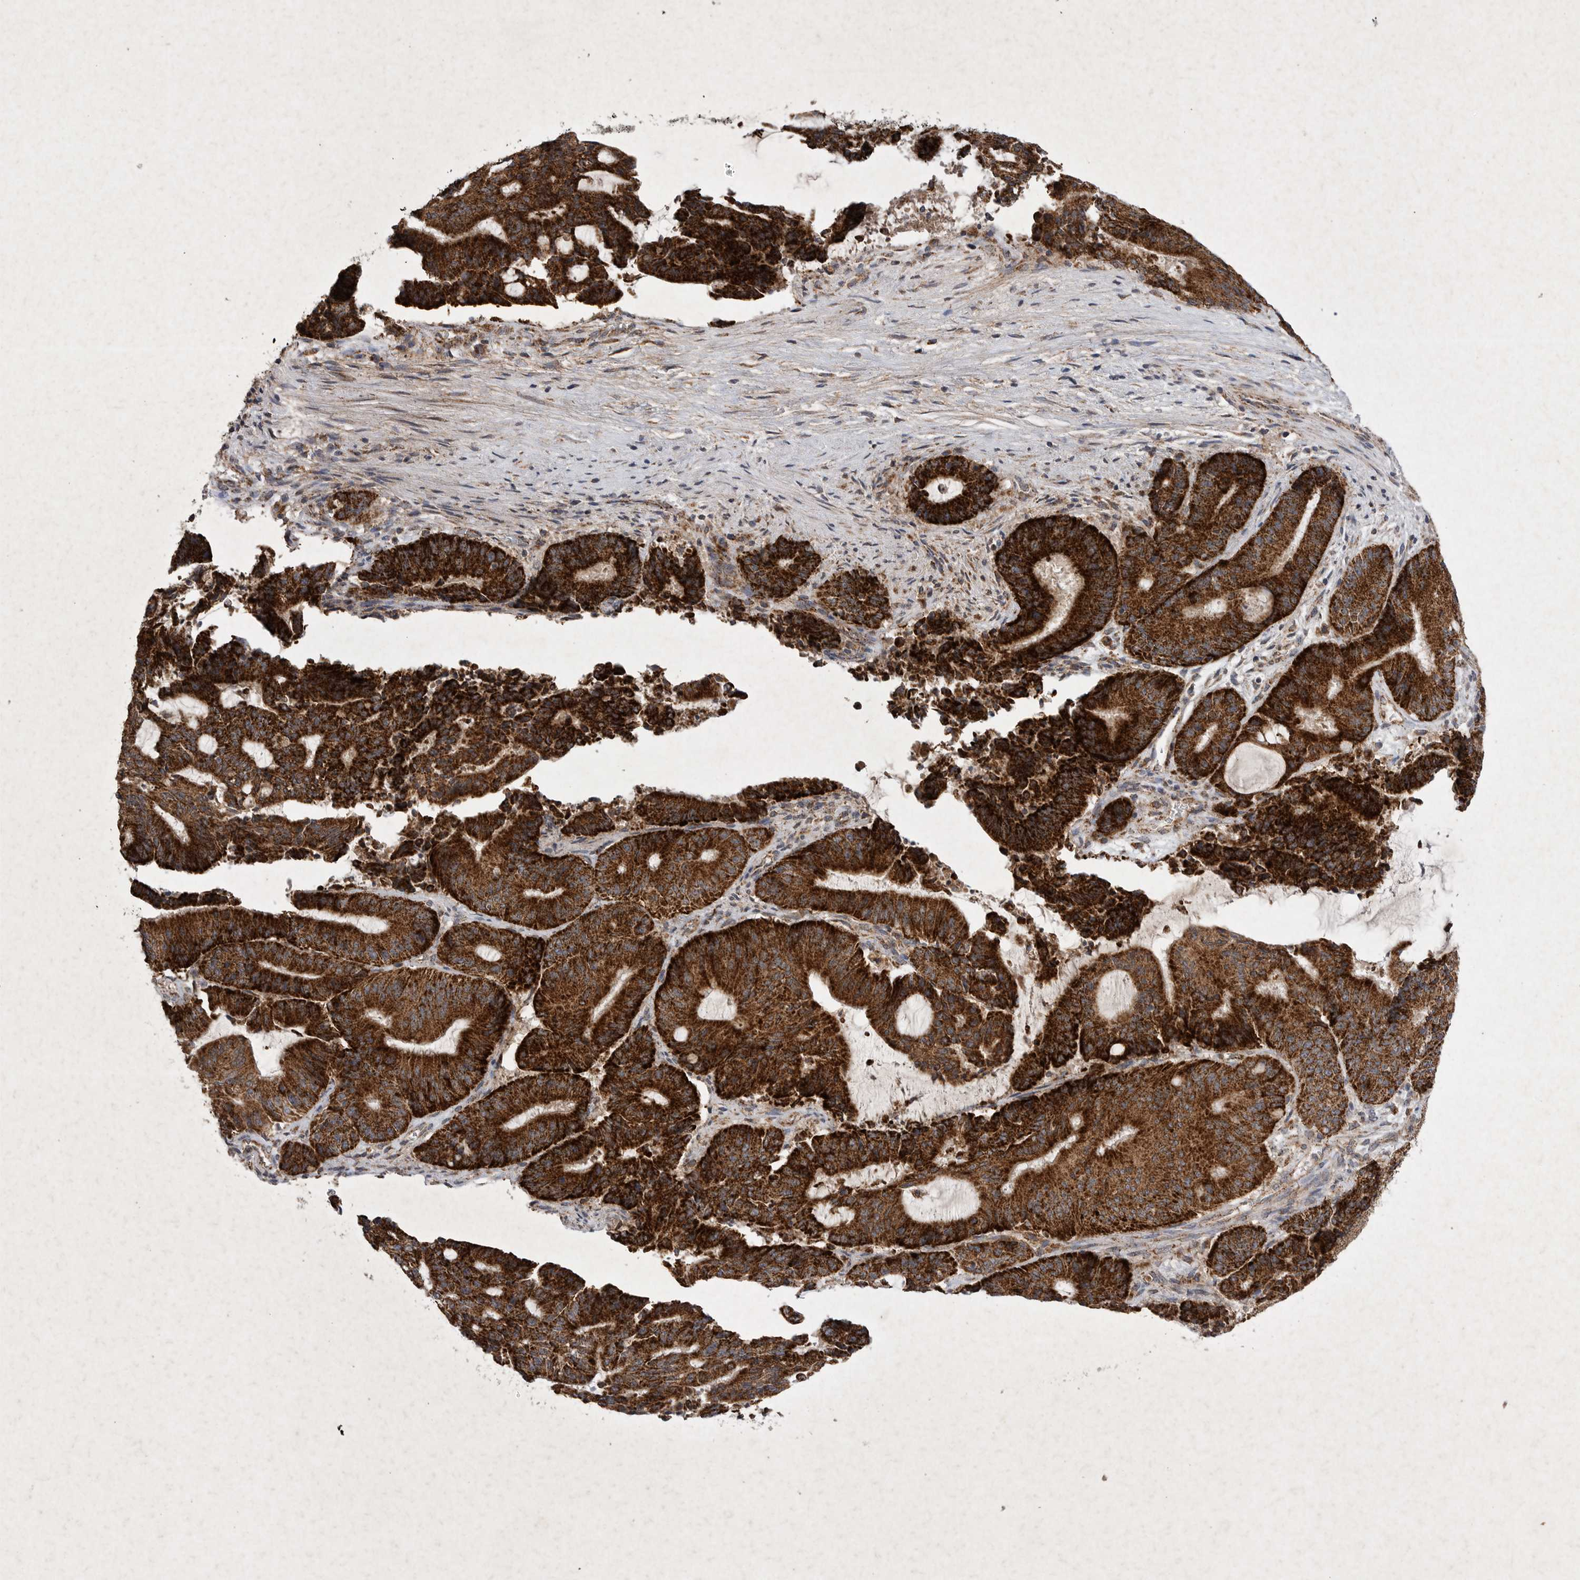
{"staining": {"intensity": "strong", "quantity": ">75%", "location": "cytoplasmic/membranous"}, "tissue": "liver cancer", "cell_type": "Tumor cells", "image_type": "cancer", "snomed": [{"axis": "morphology", "description": "Normal tissue, NOS"}, {"axis": "morphology", "description": "Cholangiocarcinoma"}, {"axis": "topography", "description": "Liver"}, {"axis": "topography", "description": "Peripheral nerve tissue"}], "caption": "IHC micrograph of human liver cancer (cholangiocarcinoma) stained for a protein (brown), which exhibits high levels of strong cytoplasmic/membranous expression in approximately >75% of tumor cells.", "gene": "DDR1", "patient": {"sex": "female", "age": 73}}